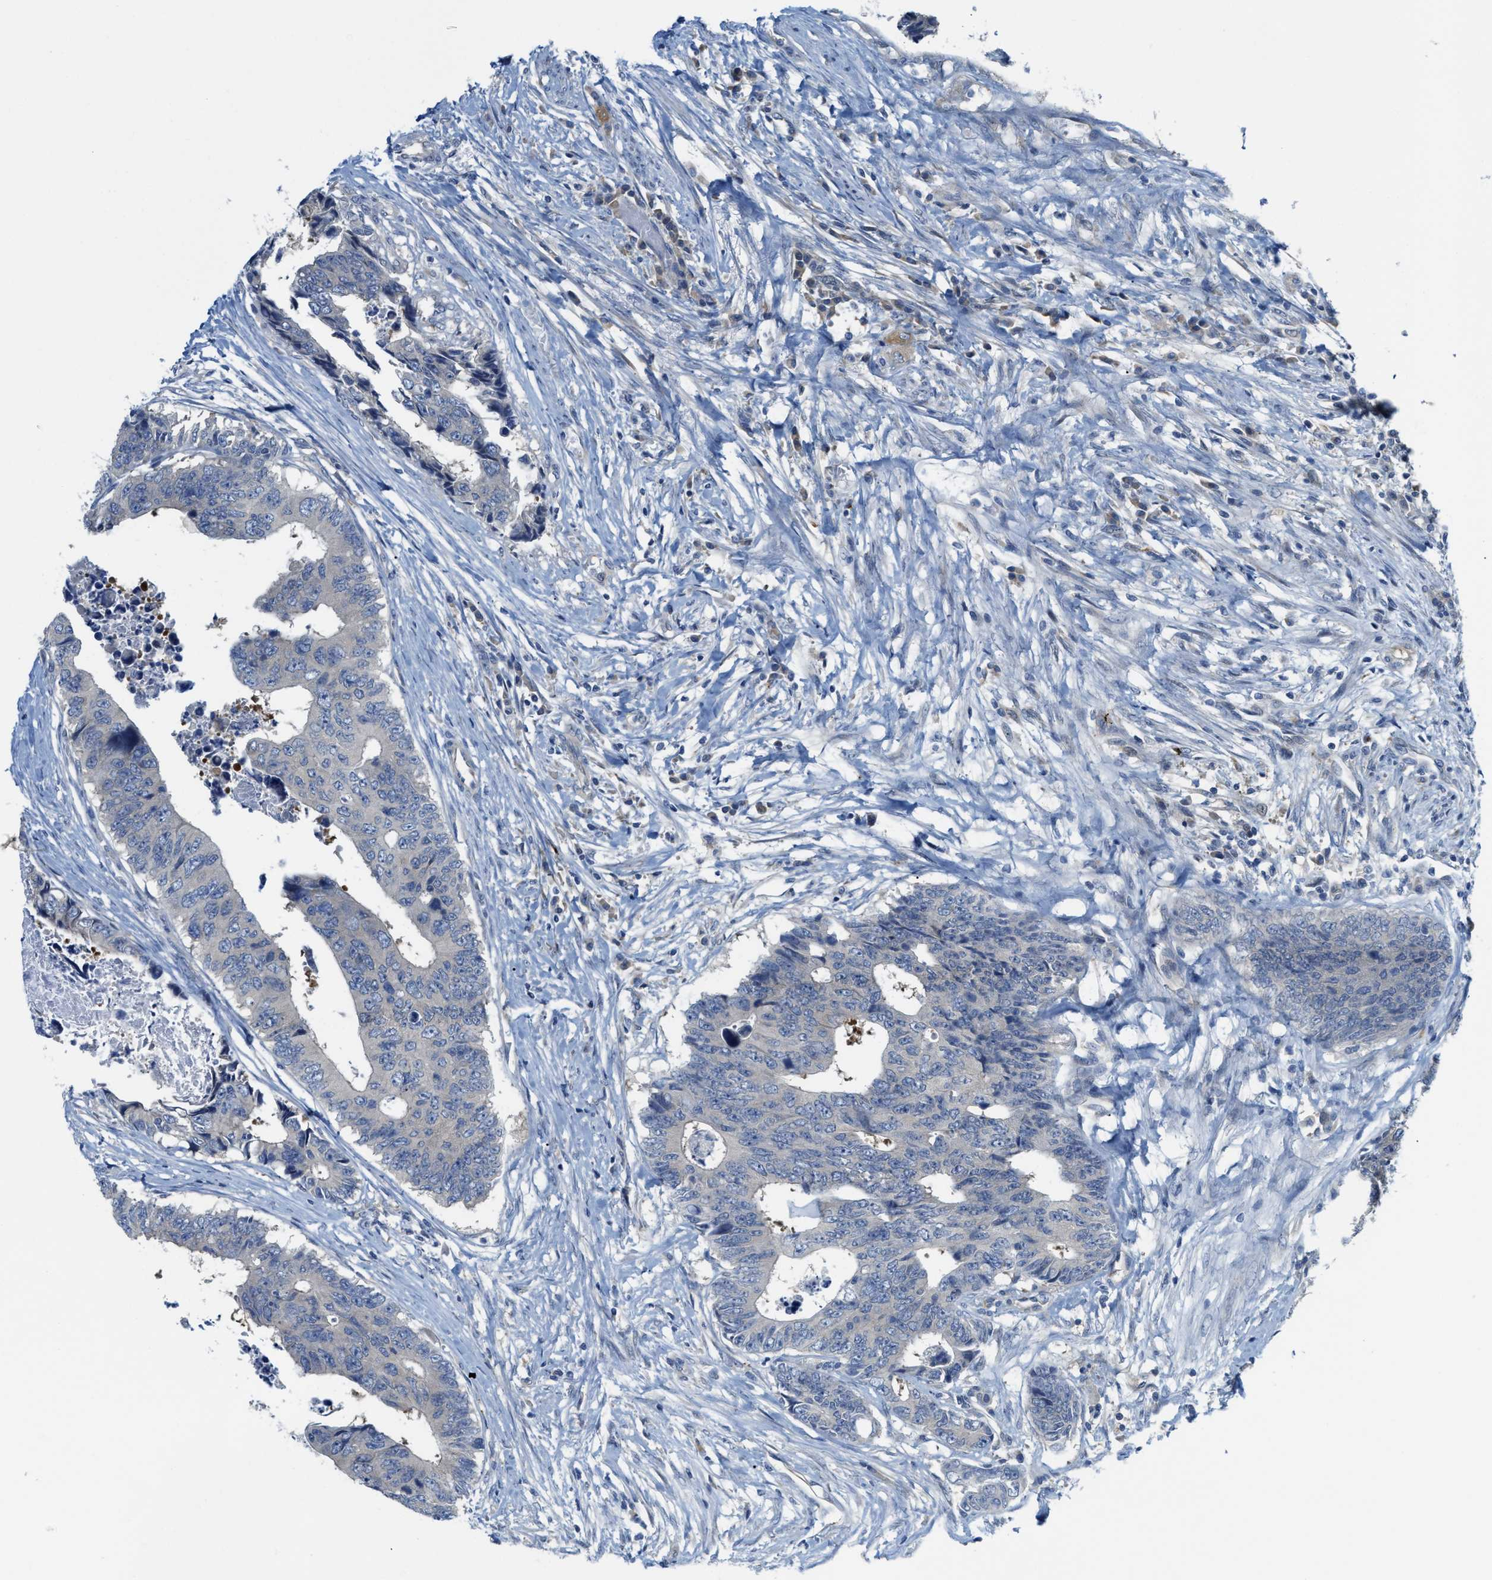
{"staining": {"intensity": "negative", "quantity": "none", "location": "none"}, "tissue": "colorectal cancer", "cell_type": "Tumor cells", "image_type": "cancer", "snomed": [{"axis": "morphology", "description": "Adenocarcinoma, NOS"}, {"axis": "topography", "description": "Rectum"}], "caption": "Immunohistochemical staining of colorectal cancer (adenocarcinoma) shows no significant staining in tumor cells.", "gene": "KLHDC10", "patient": {"sex": "male", "age": 84}}